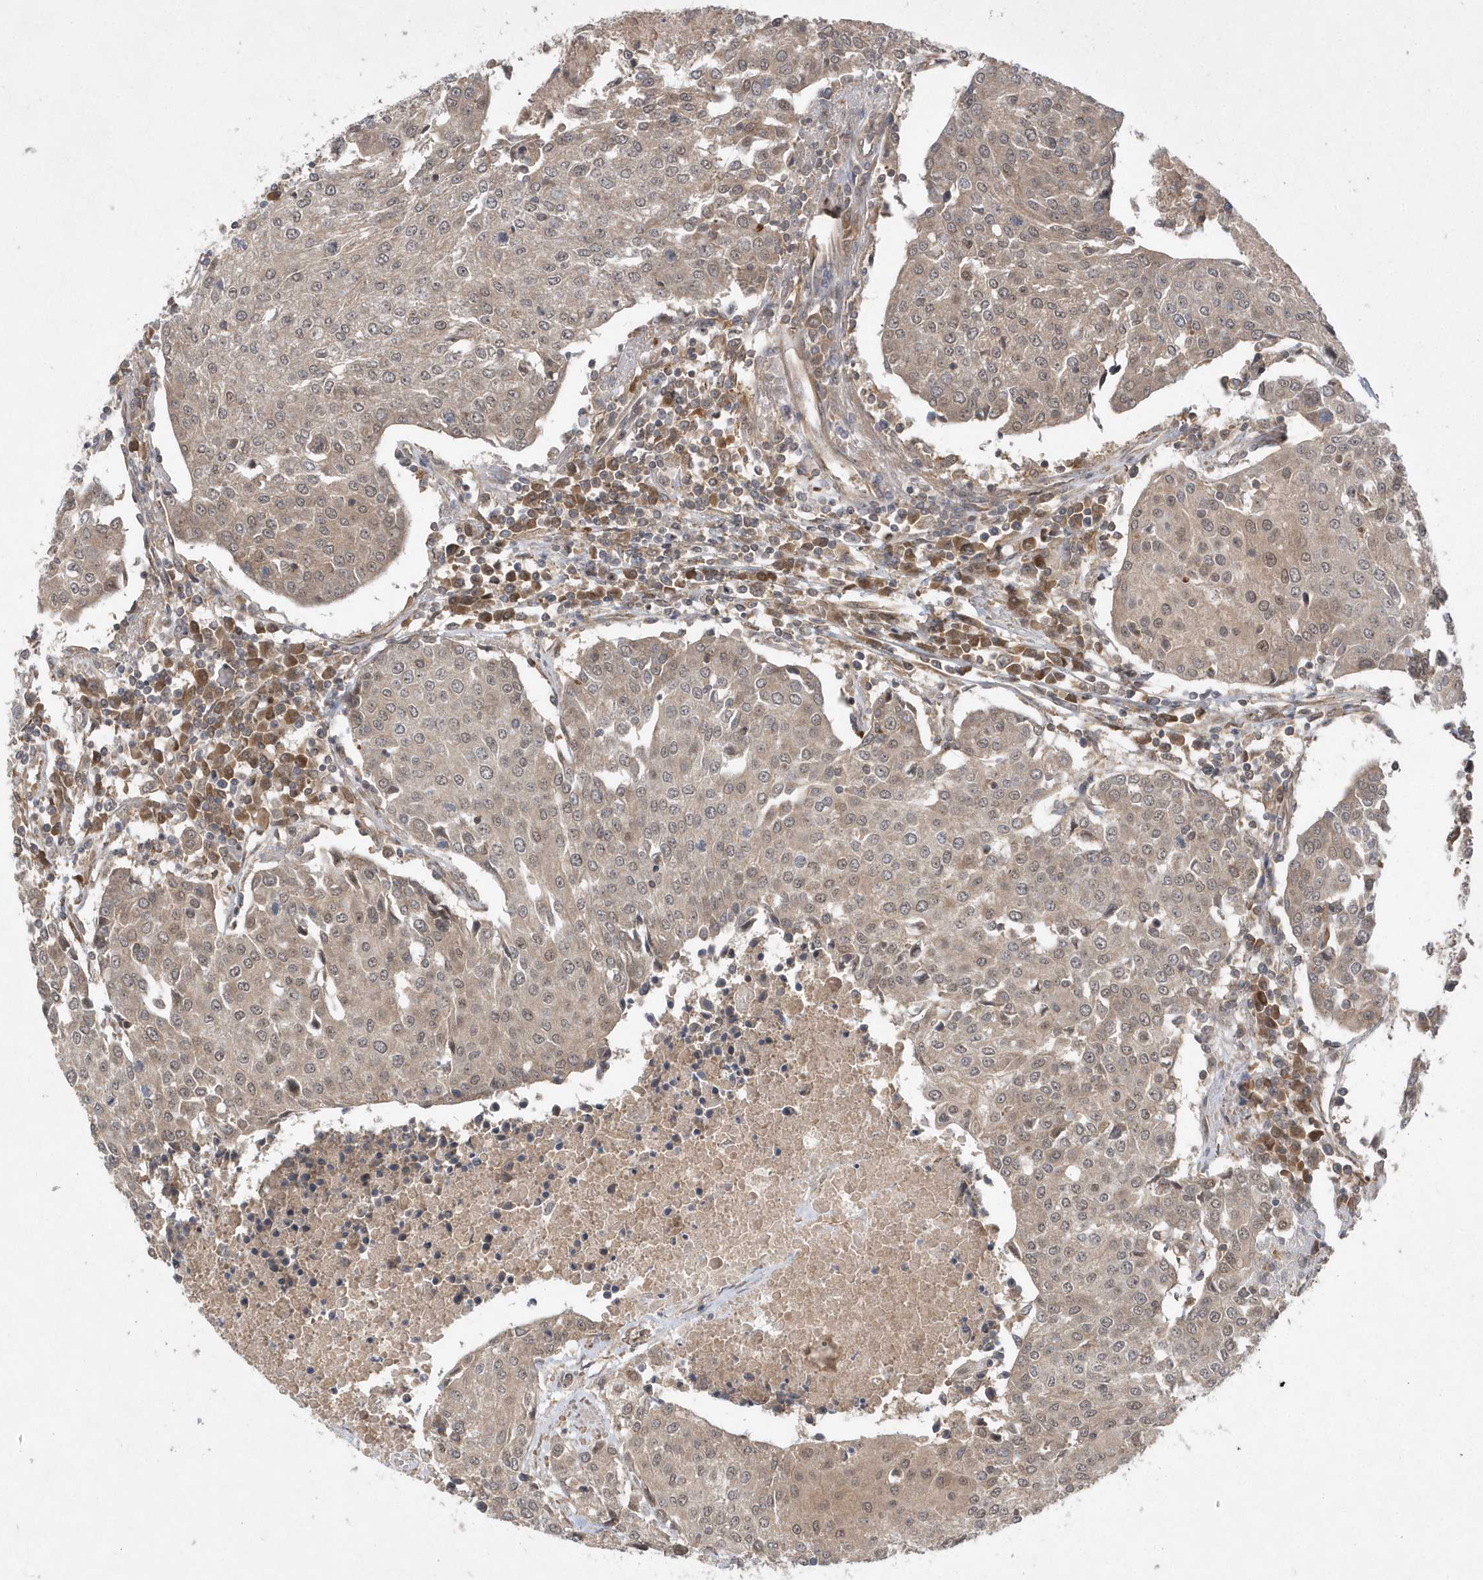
{"staining": {"intensity": "weak", "quantity": ">75%", "location": "cytoplasmic/membranous,nuclear"}, "tissue": "urothelial cancer", "cell_type": "Tumor cells", "image_type": "cancer", "snomed": [{"axis": "morphology", "description": "Urothelial carcinoma, High grade"}, {"axis": "topography", "description": "Urinary bladder"}], "caption": "Protein staining of urothelial cancer tissue exhibits weak cytoplasmic/membranous and nuclear expression in about >75% of tumor cells.", "gene": "GFM2", "patient": {"sex": "female", "age": 85}}